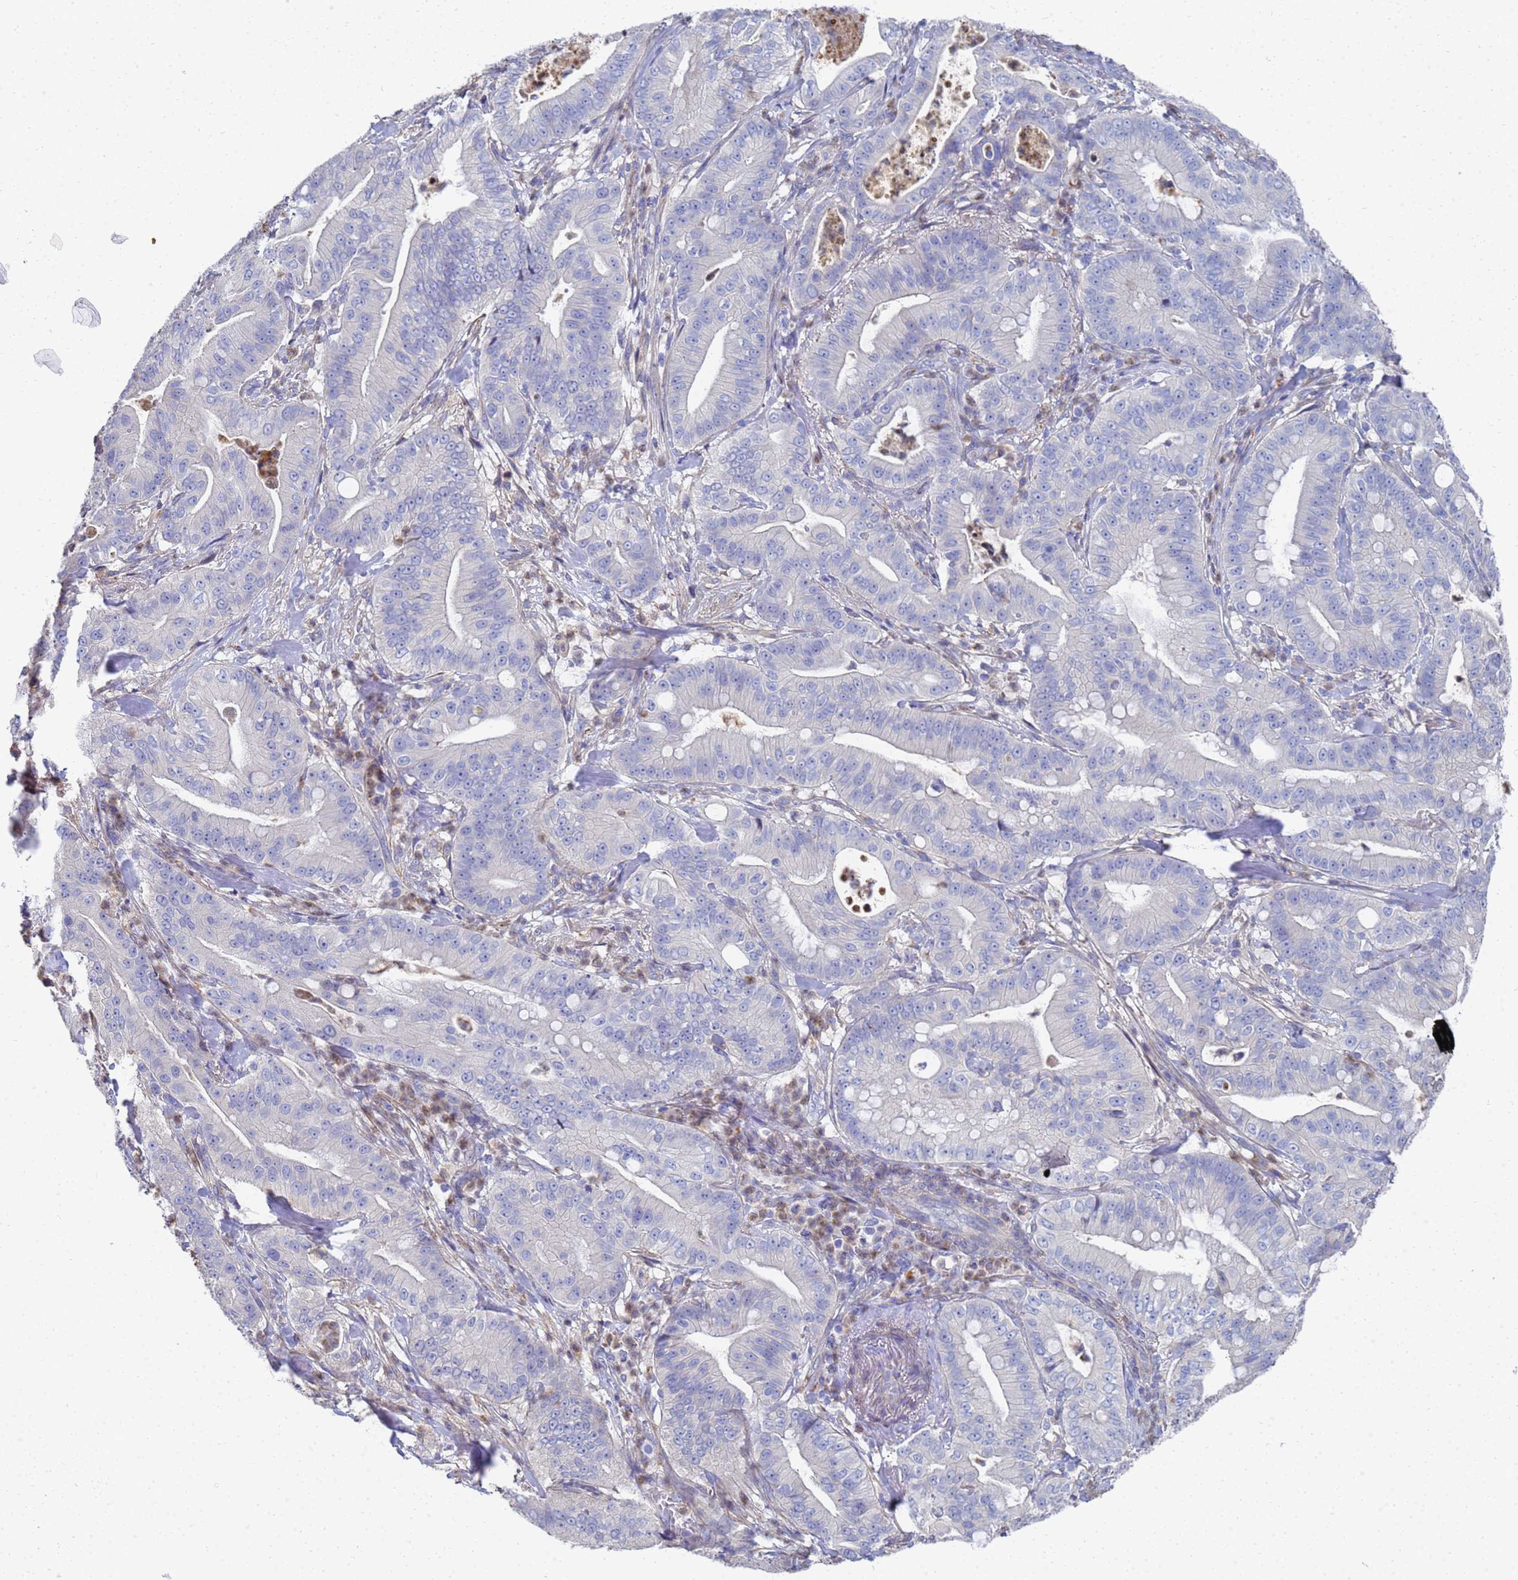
{"staining": {"intensity": "negative", "quantity": "none", "location": "none"}, "tissue": "pancreatic cancer", "cell_type": "Tumor cells", "image_type": "cancer", "snomed": [{"axis": "morphology", "description": "Adenocarcinoma, NOS"}, {"axis": "topography", "description": "Pancreas"}], "caption": "Image shows no significant protein staining in tumor cells of pancreatic cancer (adenocarcinoma). (DAB immunohistochemistry, high magnification).", "gene": "LBX2", "patient": {"sex": "male", "age": 71}}